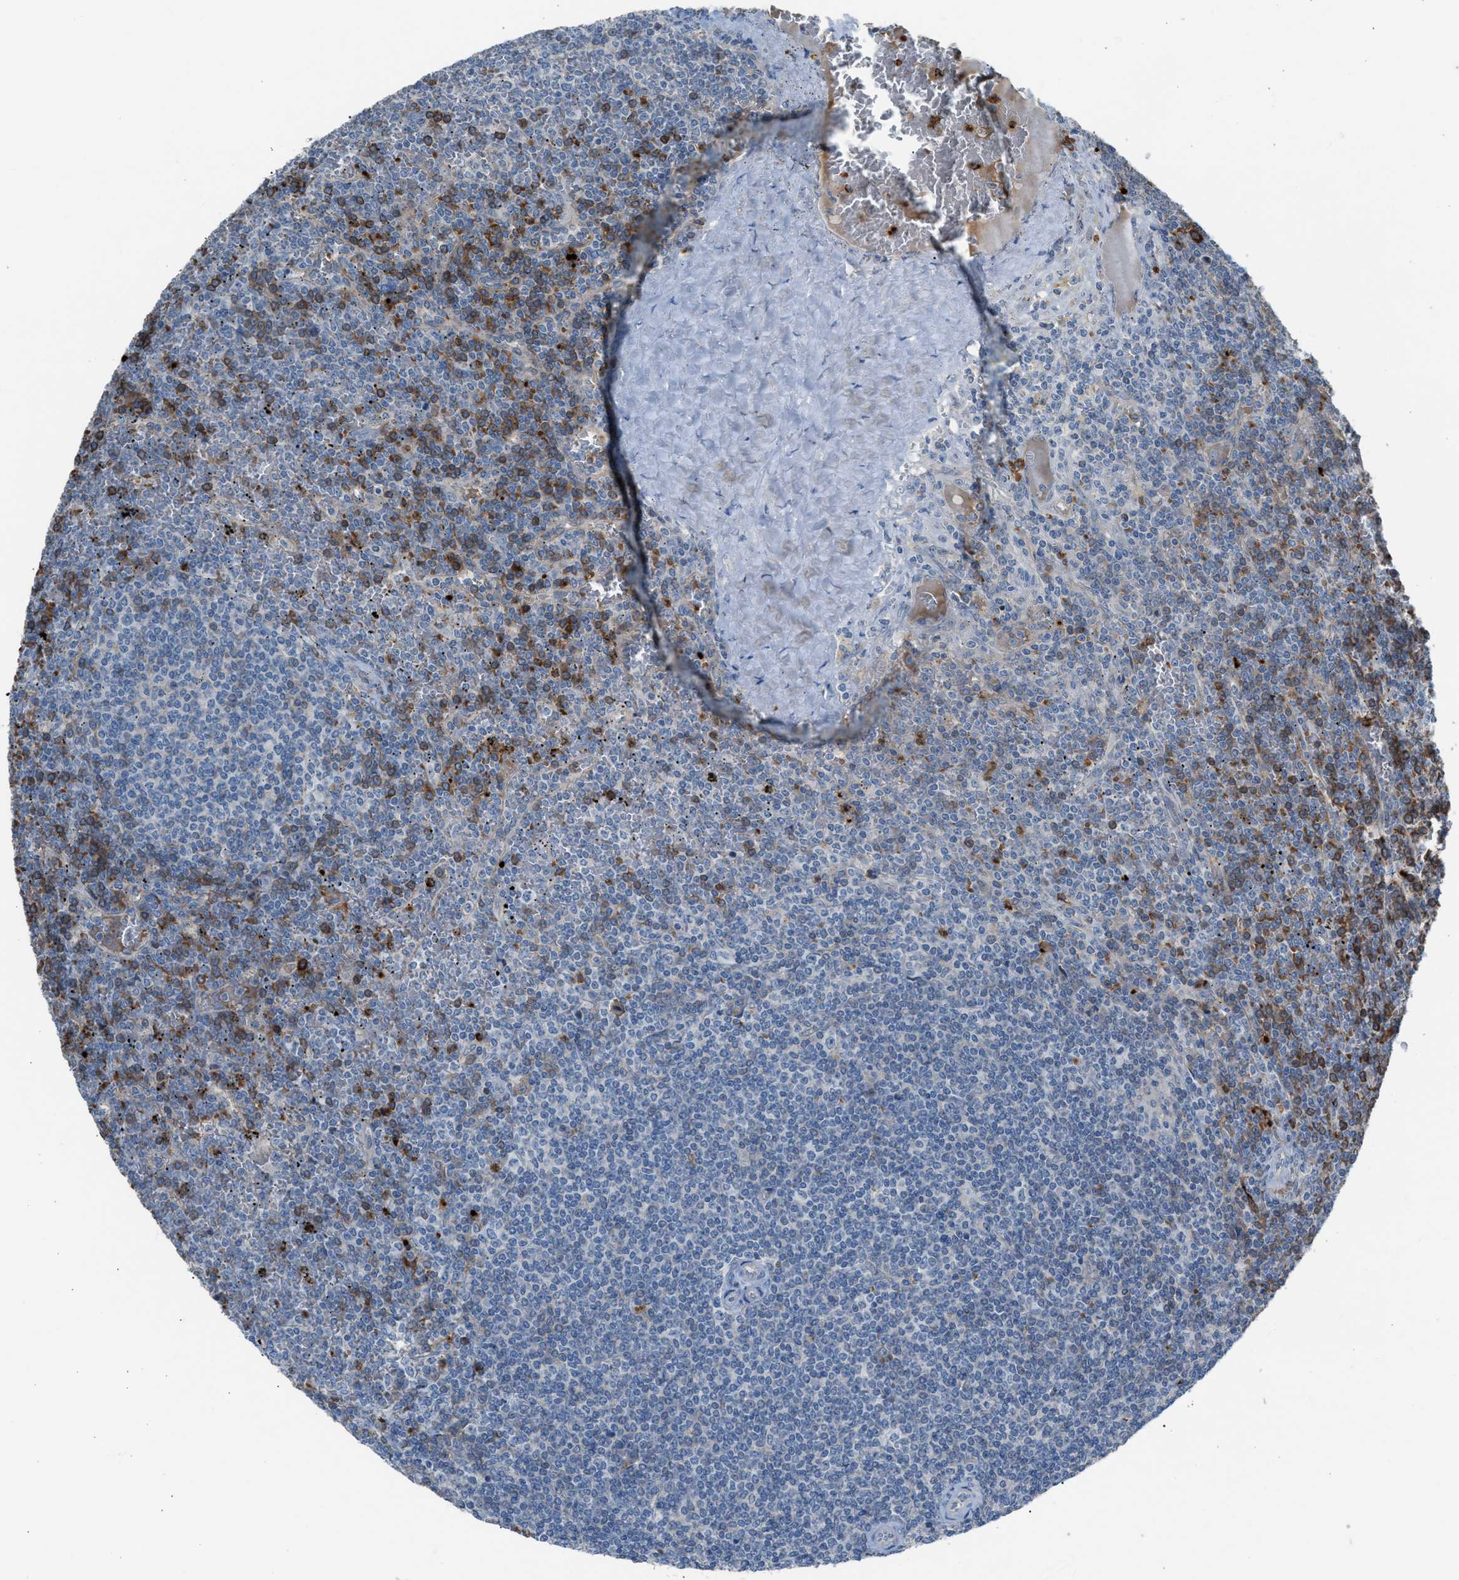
{"staining": {"intensity": "moderate", "quantity": "<25%", "location": "cytoplasmic/membranous"}, "tissue": "lymphoma", "cell_type": "Tumor cells", "image_type": "cancer", "snomed": [{"axis": "morphology", "description": "Malignant lymphoma, non-Hodgkin's type, Low grade"}, {"axis": "topography", "description": "Spleen"}], "caption": "Human lymphoma stained with a brown dye reveals moderate cytoplasmic/membranous positive expression in about <25% of tumor cells.", "gene": "CFAP77", "patient": {"sex": "female", "age": 19}}